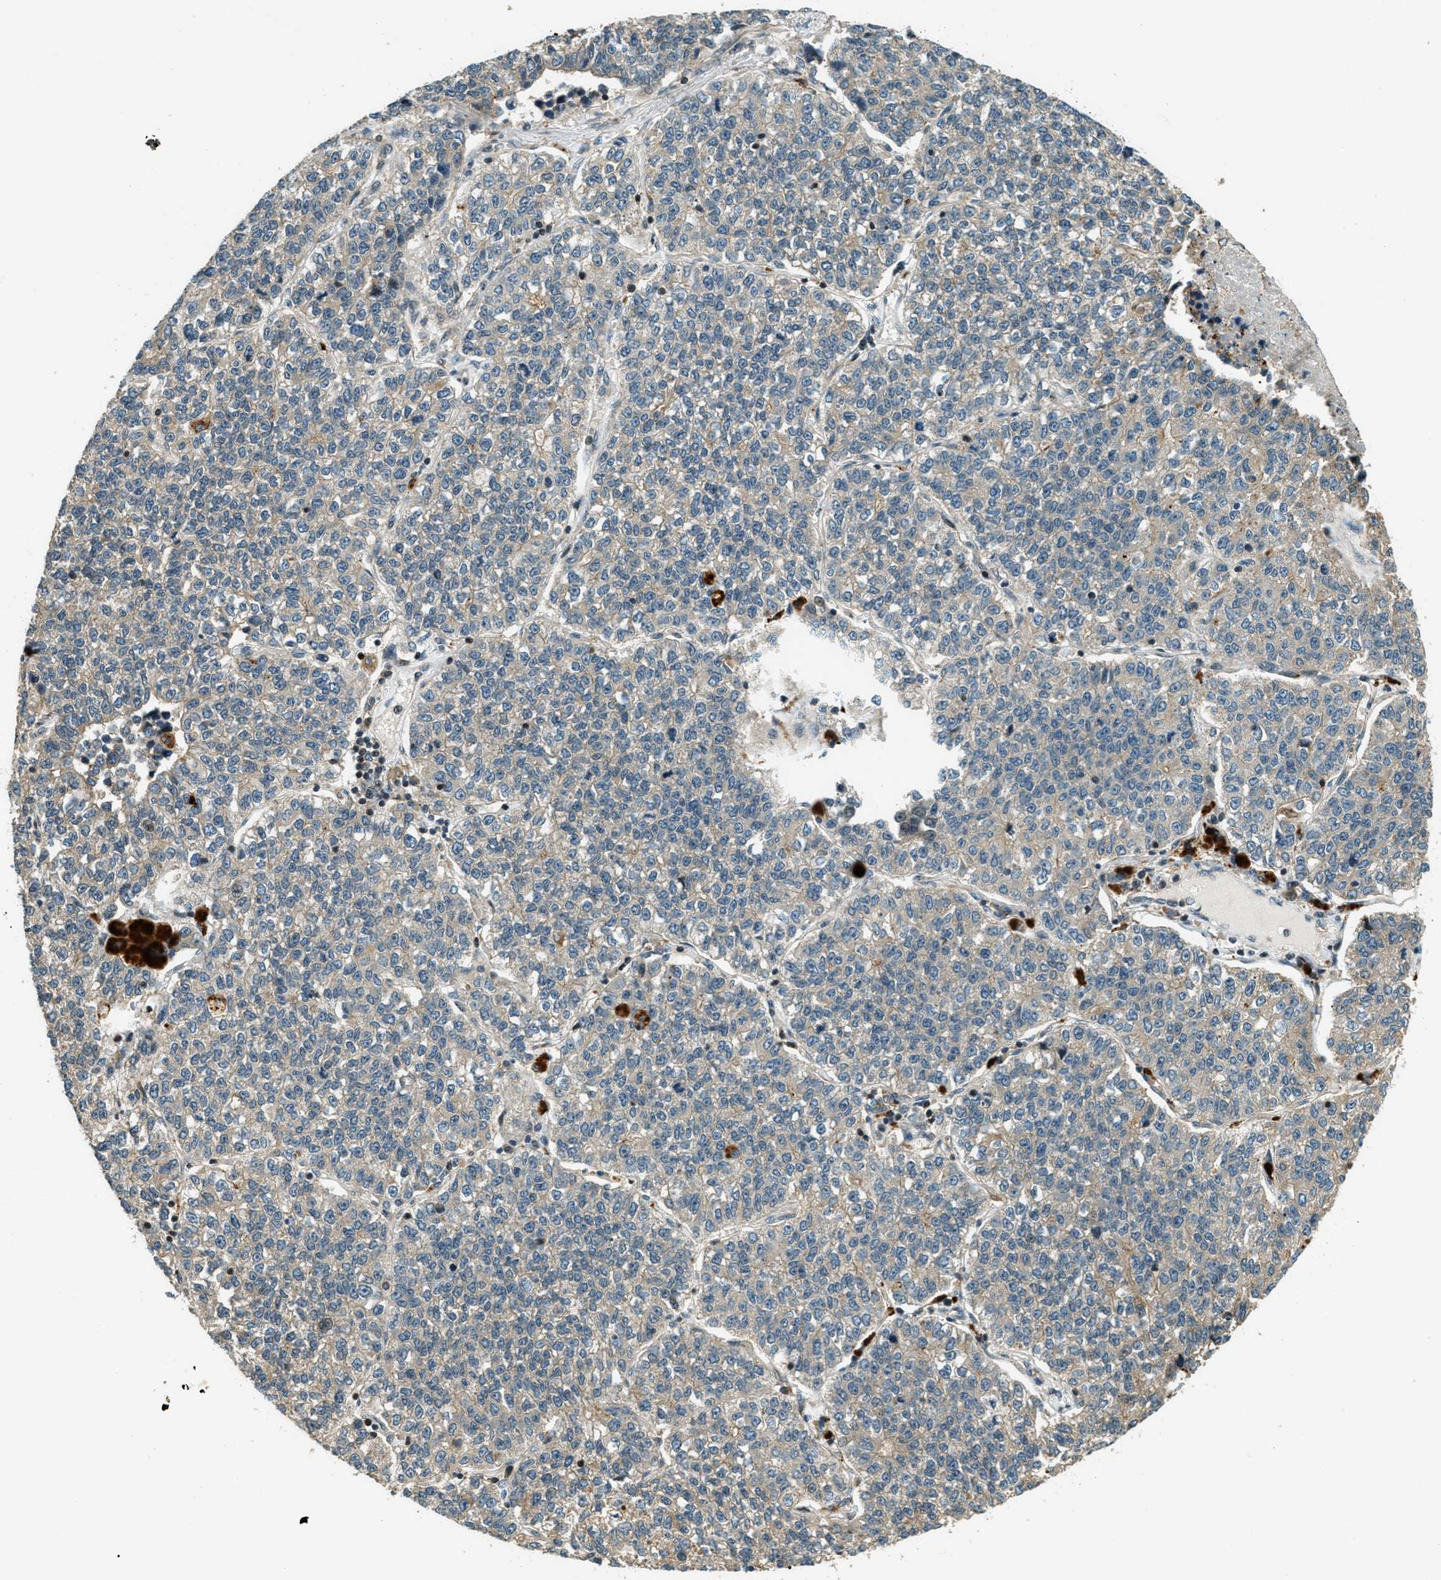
{"staining": {"intensity": "weak", "quantity": "<25%", "location": "cytoplasmic/membranous"}, "tissue": "lung cancer", "cell_type": "Tumor cells", "image_type": "cancer", "snomed": [{"axis": "morphology", "description": "Adenocarcinoma, NOS"}, {"axis": "topography", "description": "Lung"}], "caption": "Immunohistochemistry histopathology image of neoplastic tissue: lung adenocarcinoma stained with DAB reveals no significant protein expression in tumor cells.", "gene": "PTPN23", "patient": {"sex": "male", "age": 49}}